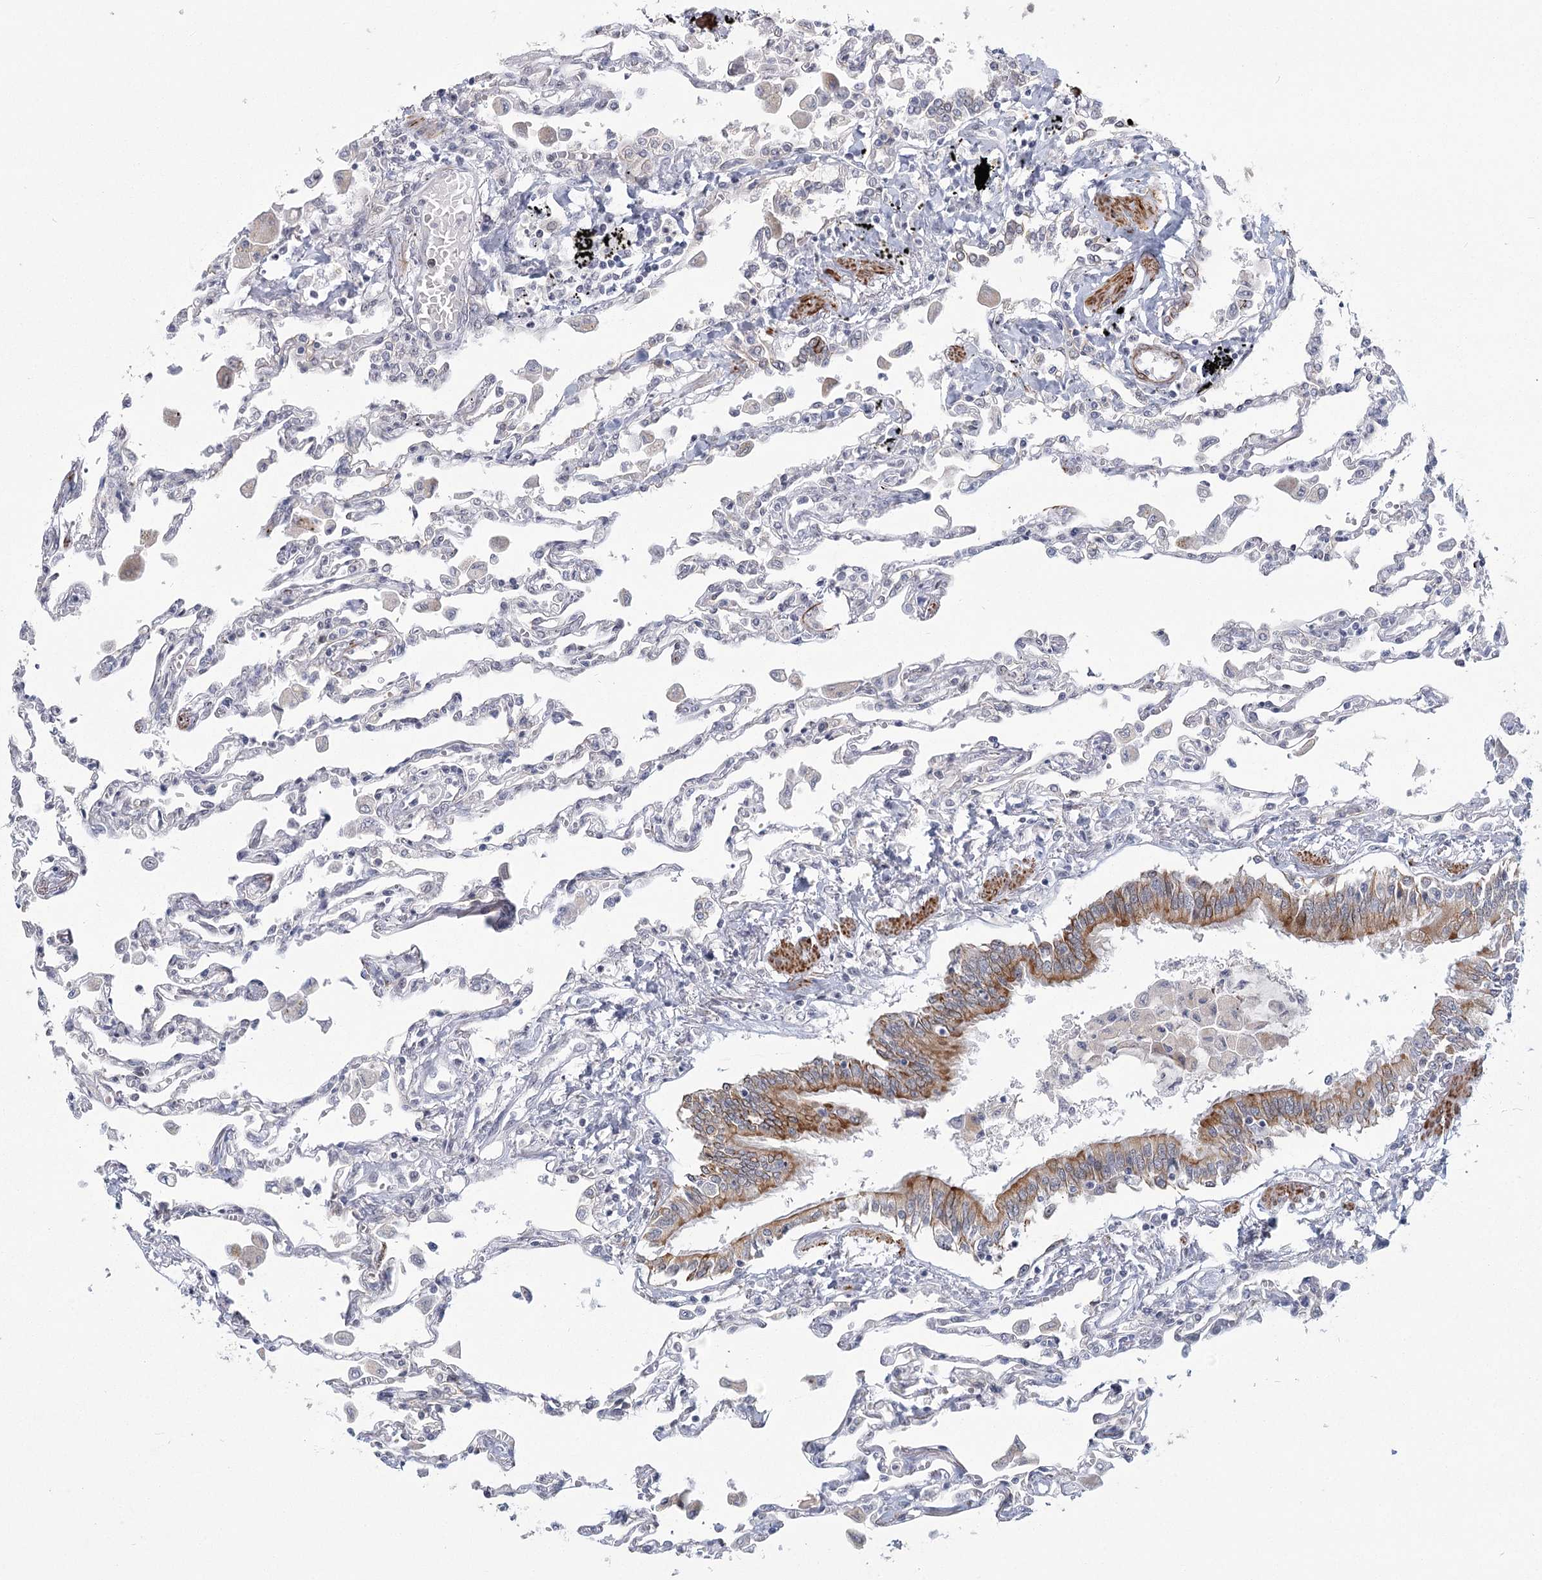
{"staining": {"intensity": "moderate", "quantity": "<25%", "location": "cytoplasmic/membranous"}, "tissue": "lung", "cell_type": "Alveolar cells", "image_type": "normal", "snomed": [{"axis": "morphology", "description": "Normal tissue, NOS"}, {"axis": "topography", "description": "Bronchus"}, {"axis": "topography", "description": "Lung"}], "caption": "IHC image of unremarkable lung: lung stained using immunohistochemistry reveals low levels of moderate protein expression localized specifically in the cytoplasmic/membranous of alveolar cells, appearing as a cytoplasmic/membranous brown color.", "gene": "TMEM70", "patient": {"sex": "female", "age": 49}}